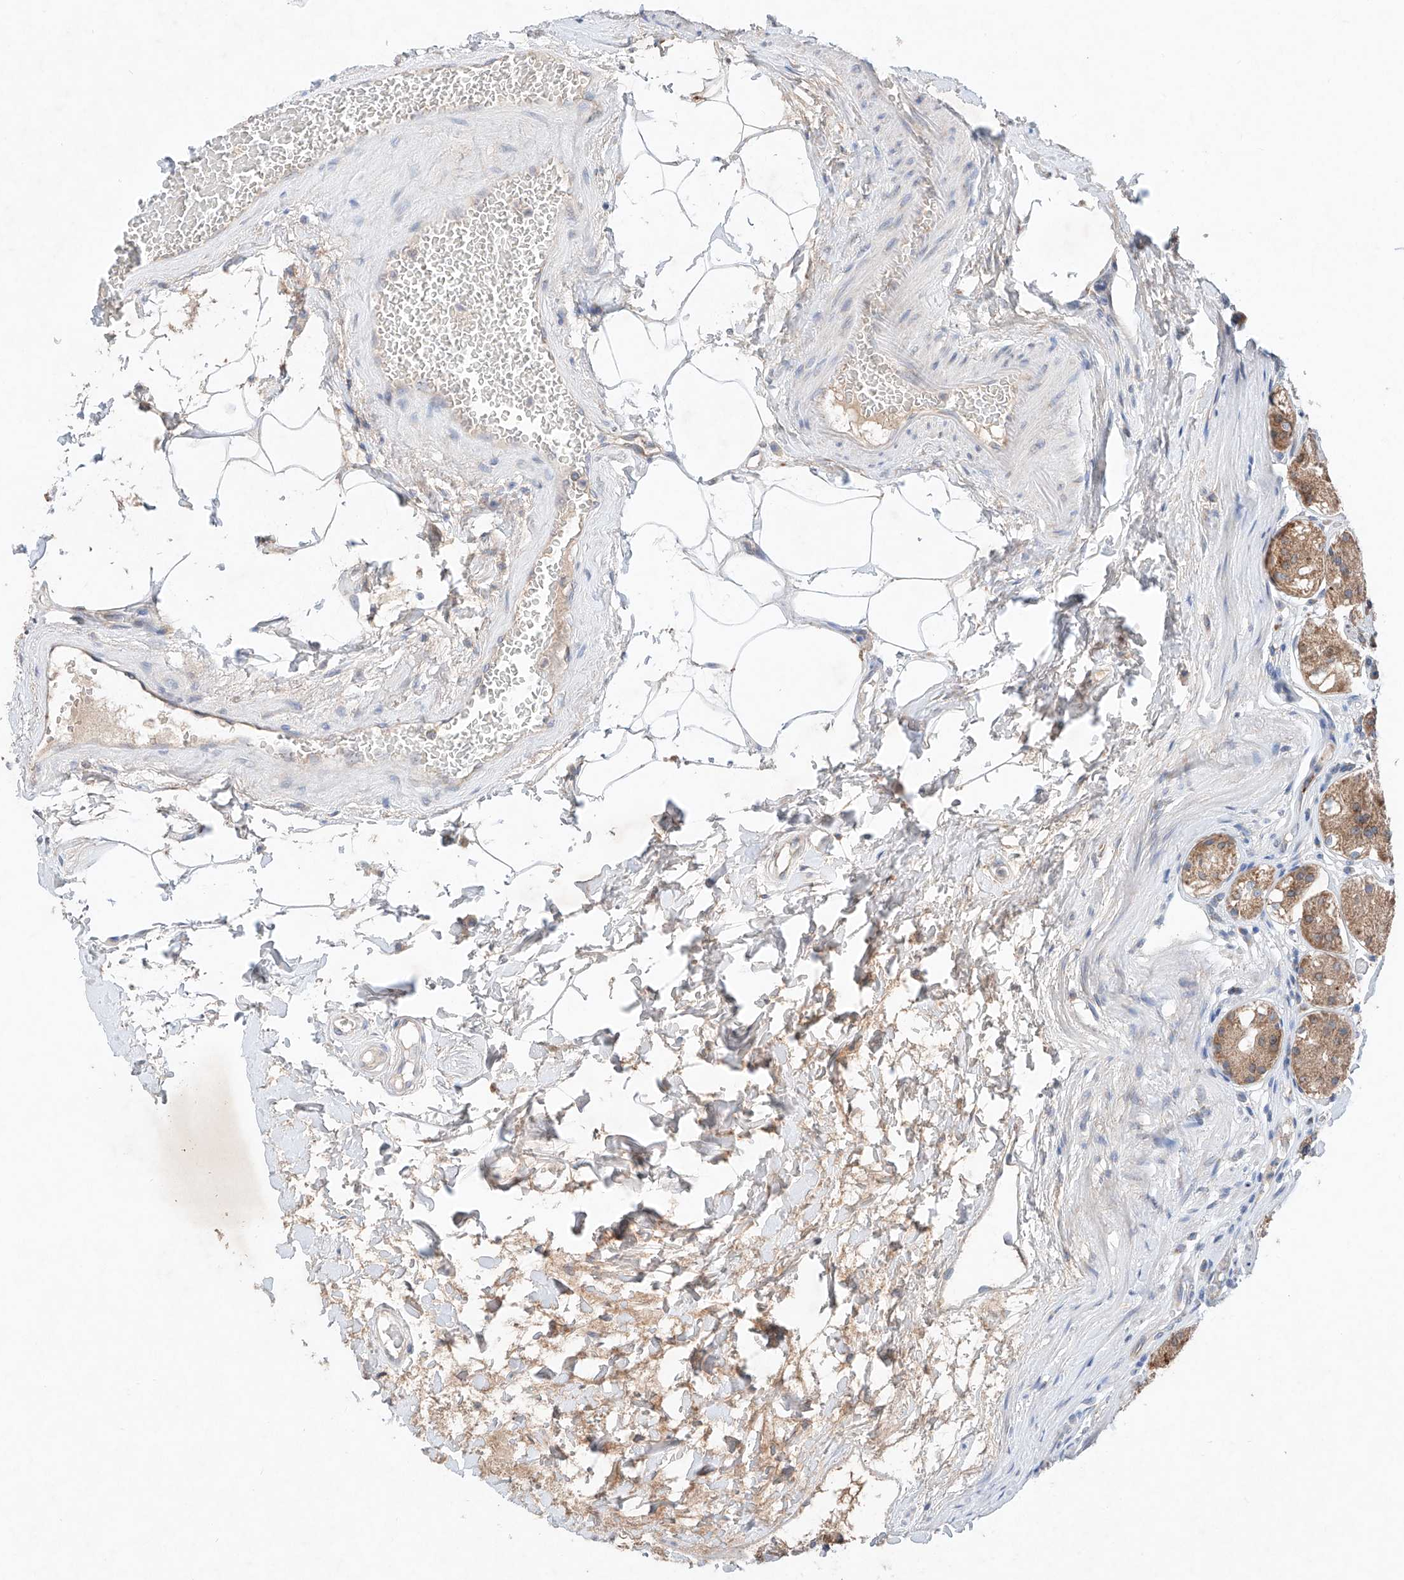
{"staining": {"intensity": "moderate", "quantity": ">75%", "location": "cytoplasmic/membranous"}, "tissue": "stomach", "cell_type": "Glandular cells", "image_type": "normal", "snomed": [{"axis": "morphology", "description": "Normal tissue, NOS"}, {"axis": "topography", "description": "Stomach"}, {"axis": "topography", "description": "Stomach, lower"}], "caption": "Protein staining displays moderate cytoplasmic/membranous positivity in about >75% of glandular cells in unremarkable stomach. (DAB IHC, brown staining for protein, blue staining for nuclei).", "gene": "FASTK", "patient": {"sex": "female", "age": 56}}